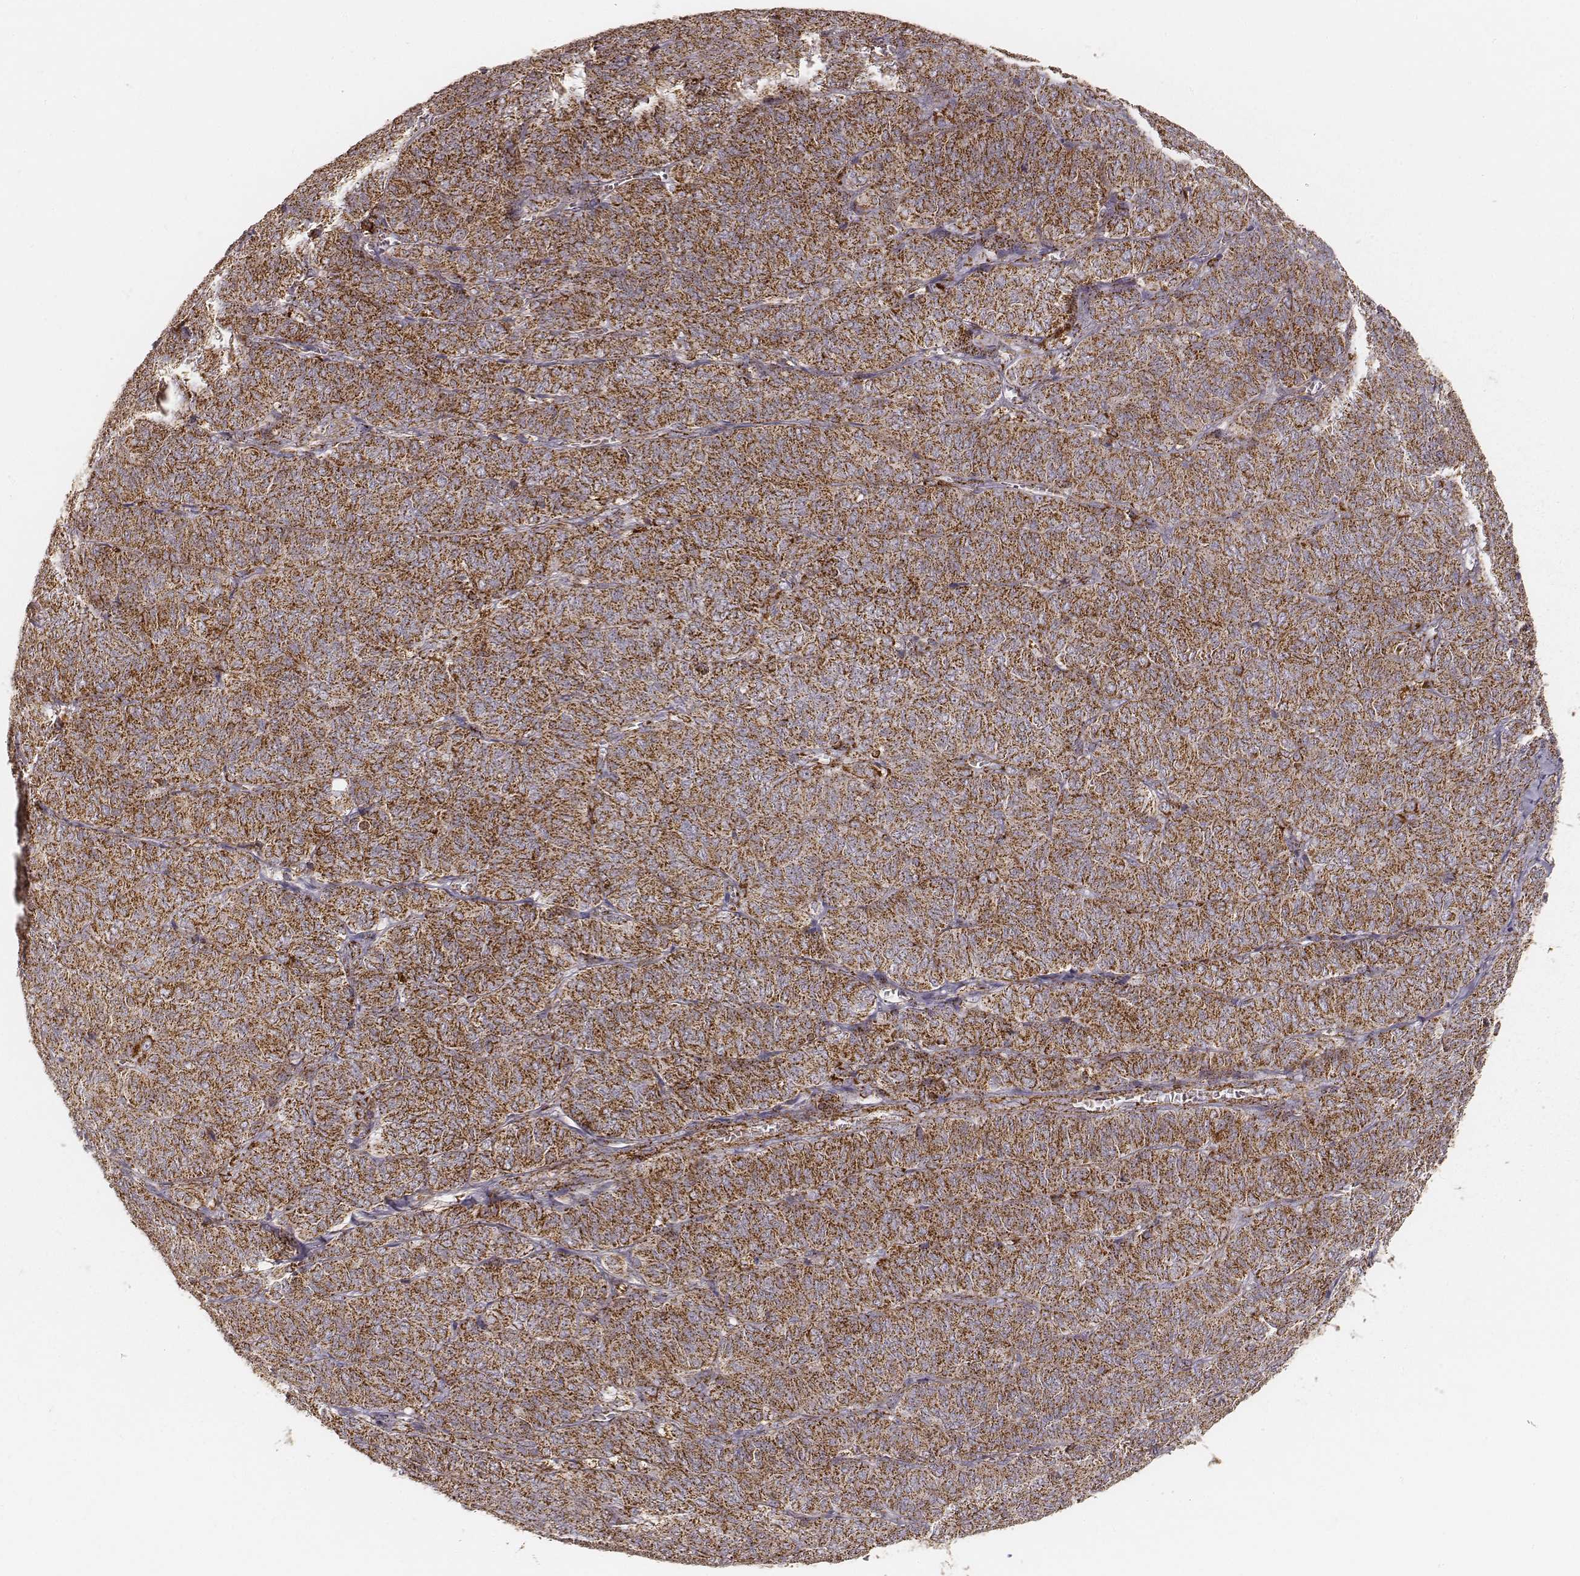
{"staining": {"intensity": "strong", "quantity": ">75%", "location": "cytoplasmic/membranous"}, "tissue": "ovarian cancer", "cell_type": "Tumor cells", "image_type": "cancer", "snomed": [{"axis": "morphology", "description": "Carcinoma, endometroid"}, {"axis": "topography", "description": "Ovary"}], "caption": "Immunohistochemistry (IHC) staining of ovarian endometroid carcinoma, which reveals high levels of strong cytoplasmic/membranous positivity in approximately >75% of tumor cells indicating strong cytoplasmic/membranous protein positivity. The staining was performed using DAB (brown) for protein detection and nuclei were counterstained in hematoxylin (blue).", "gene": "CS", "patient": {"sex": "female", "age": 80}}